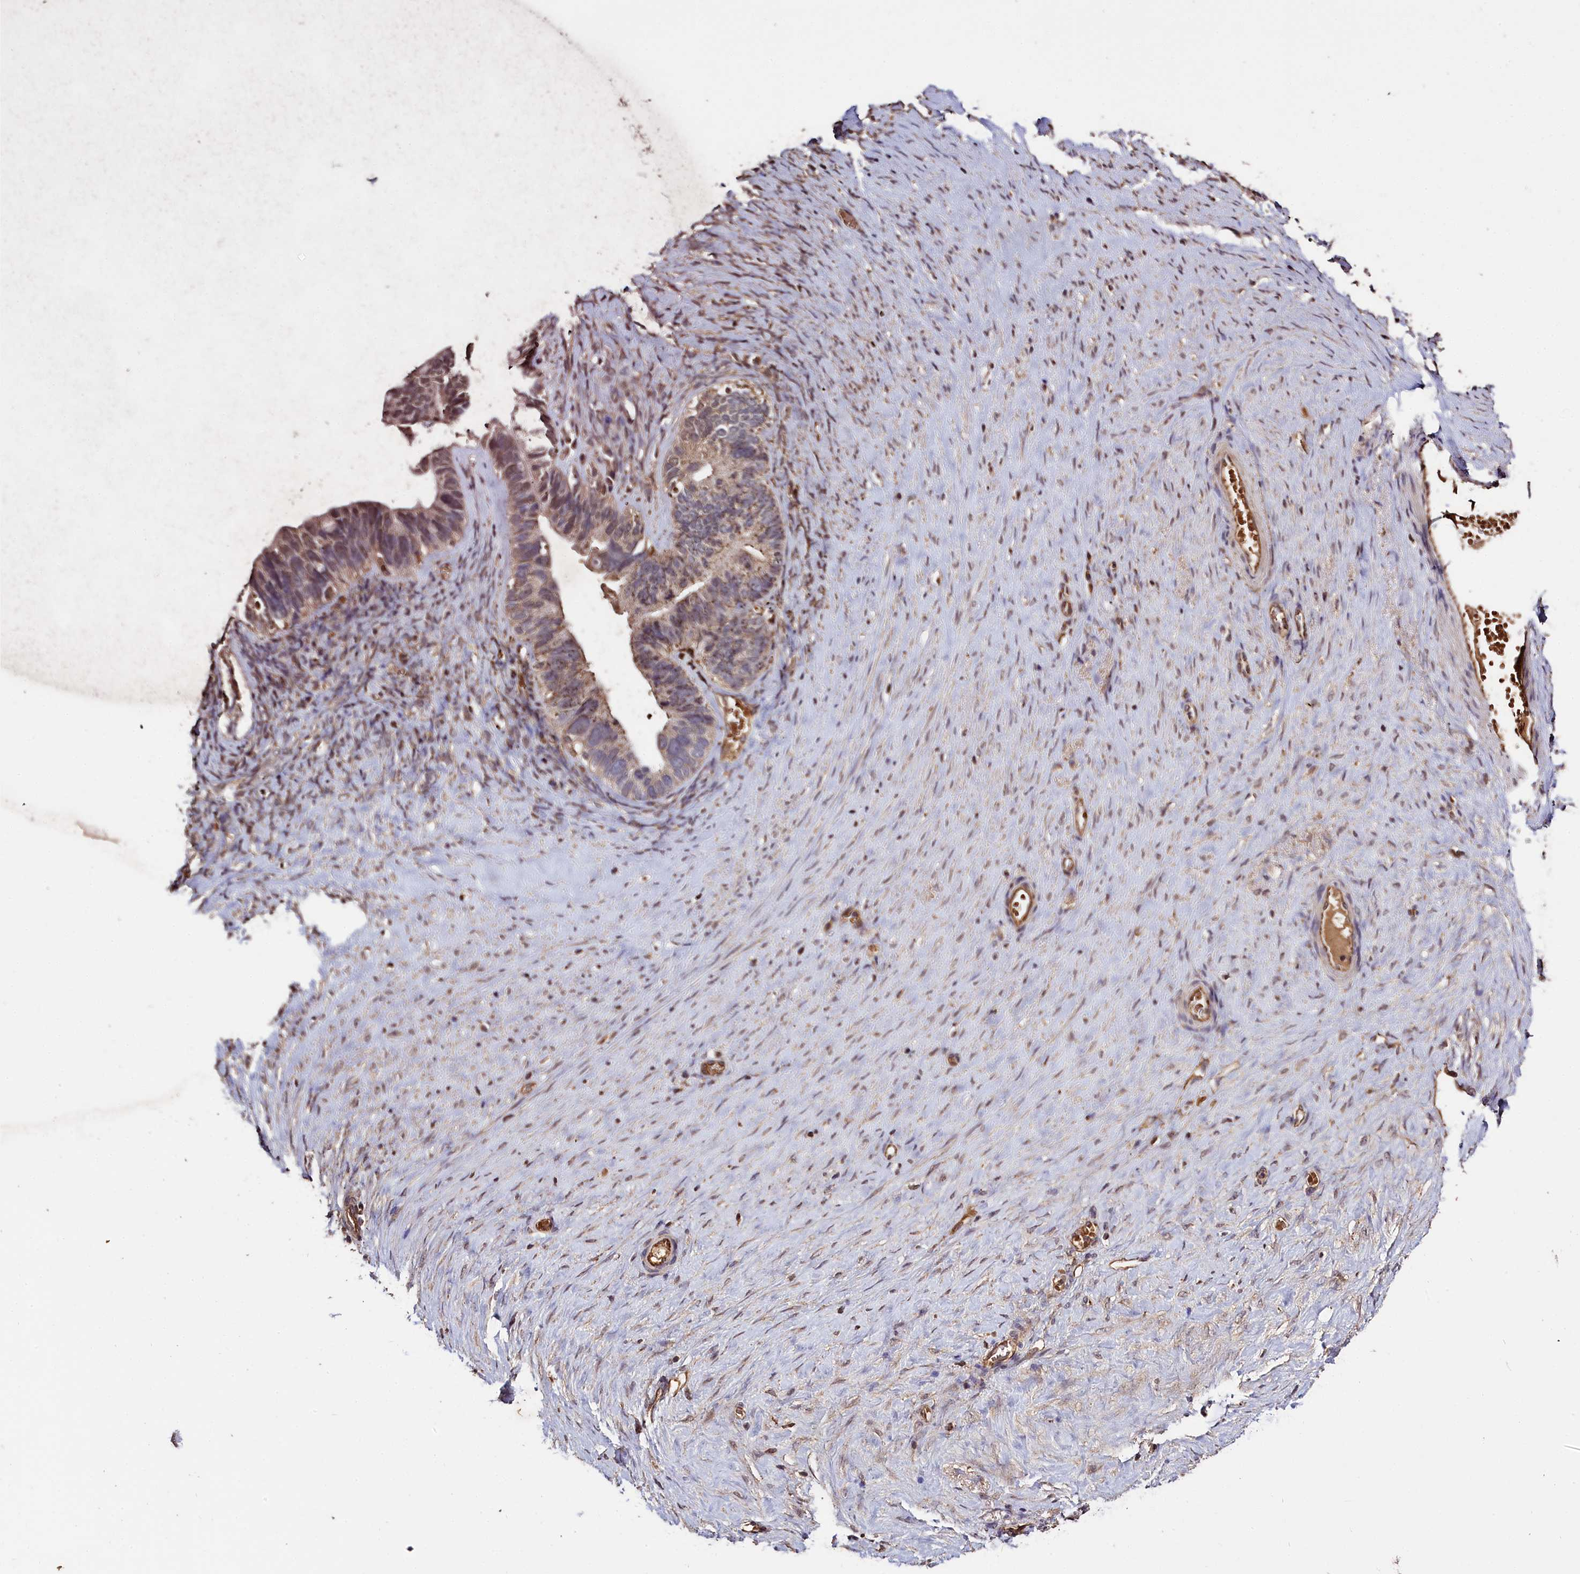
{"staining": {"intensity": "weak", "quantity": "25%-75%", "location": "cytoplasmic/membranous"}, "tissue": "ovarian cancer", "cell_type": "Tumor cells", "image_type": "cancer", "snomed": [{"axis": "morphology", "description": "Cystadenocarcinoma, serous, NOS"}, {"axis": "topography", "description": "Ovary"}], "caption": "Tumor cells exhibit weak cytoplasmic/membranous positivity in approximately 25%-75% of cells in ovarian cancer (serous cystadenocarcinoma). (Brightfield microscopy of DAB IHC at high magnification).", "gene": "CLRN2", "patient": {"sex": "female", "age": 56}}